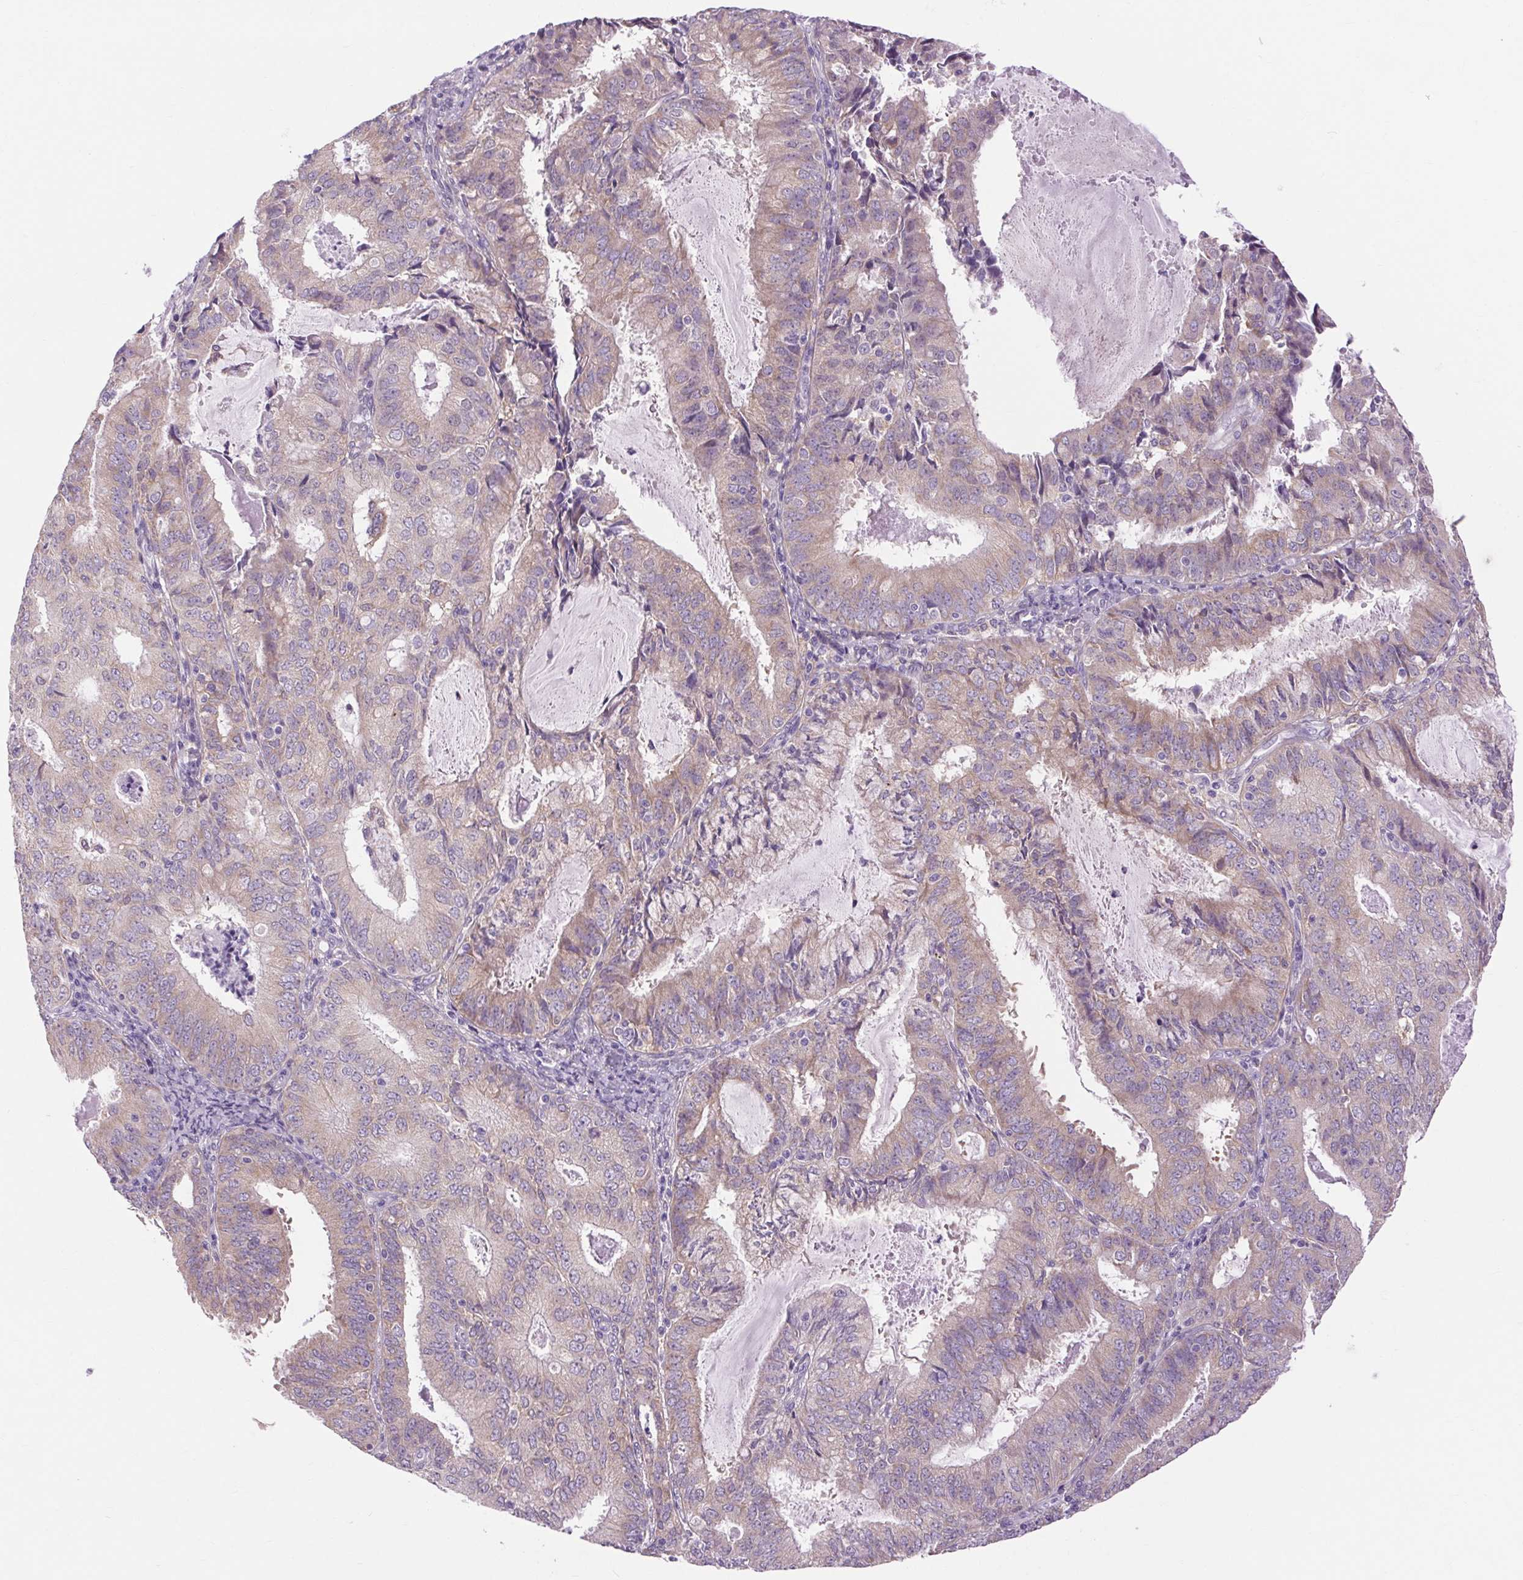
{"staining": {"intensity": "weak", "quantity": "<25%", "location": "cytoplasmic/membranous"}, "tissue": "endometrial cancer", "cell_type": "Tumor cells", "image_type": "cancer", "snomed": [{"axis": "morphology", "description": "Adenocarcinoma, NOS"}, {"axis": "topography", "description": "Endometrium"}], "caption": "Tumor cells are negative for brown protein staining in endometrial adenocarcinoma.", "gene": "SOWAHC", "patient": {"sex": "female", "age": 57}}